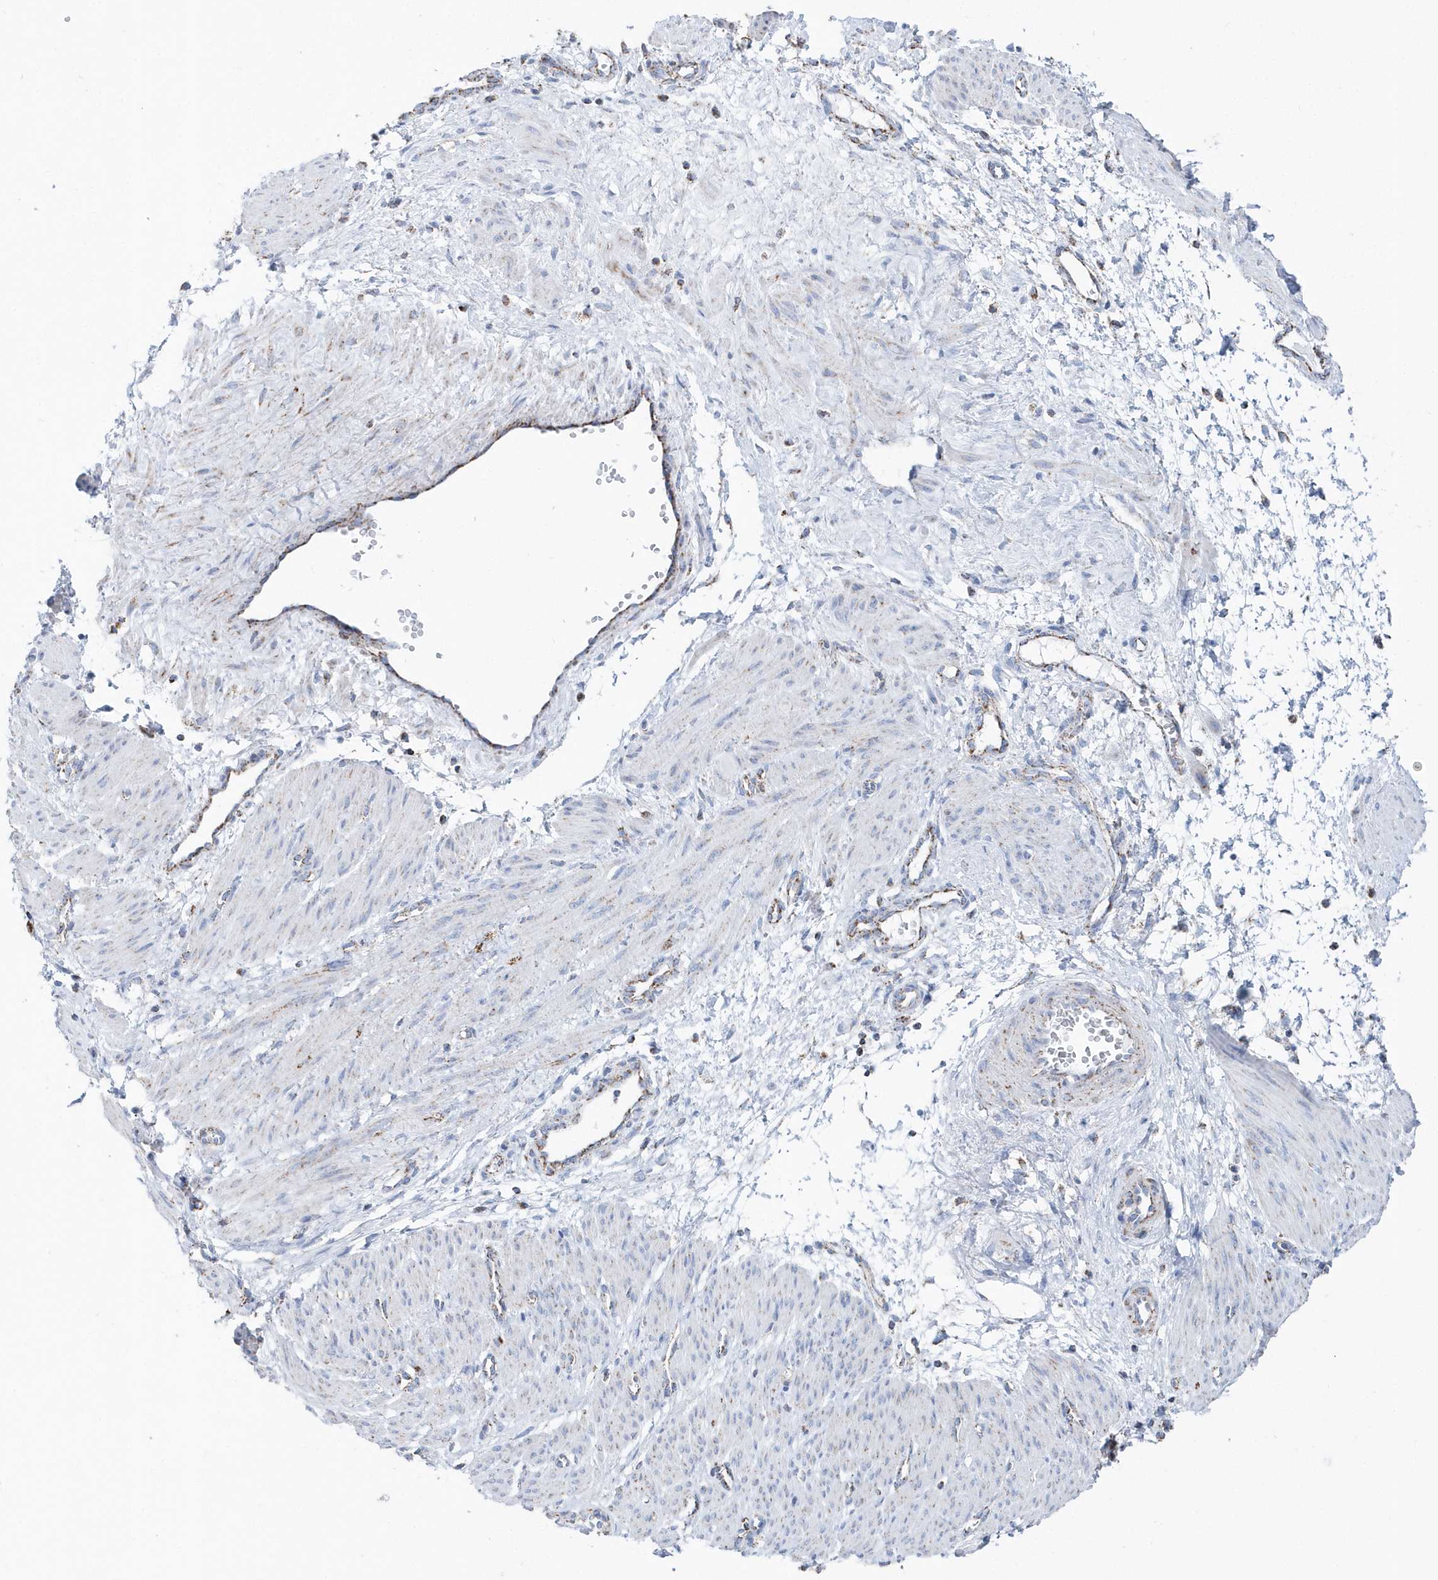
{"staining": {"intensity": "weak", "quantity": "25%-75%", "location": "cytoplasmic/membranous"}, "tissue": "smooth muscle", "cell_type": "Smooth muscle cells", "image_type": "normal", "snomed": [{"axis": "morphology", "description": "Normal tissue, NOS"}, {"axis": "topography", "description": "Endometrium"}], "caption": "Unremarkable smooth muscle was stained to show a protein in brown. There is low levels of weak cytoplasmic/membranous positivity in about 25%-75% of smooth muscle cells. The staining is performed using DAB brown chromogen to label protein expression. The nuclei are counter-stained blue using hematoxylin.", "gene": "TMCO6", "patient": {"sex": "female", "age": 33}}